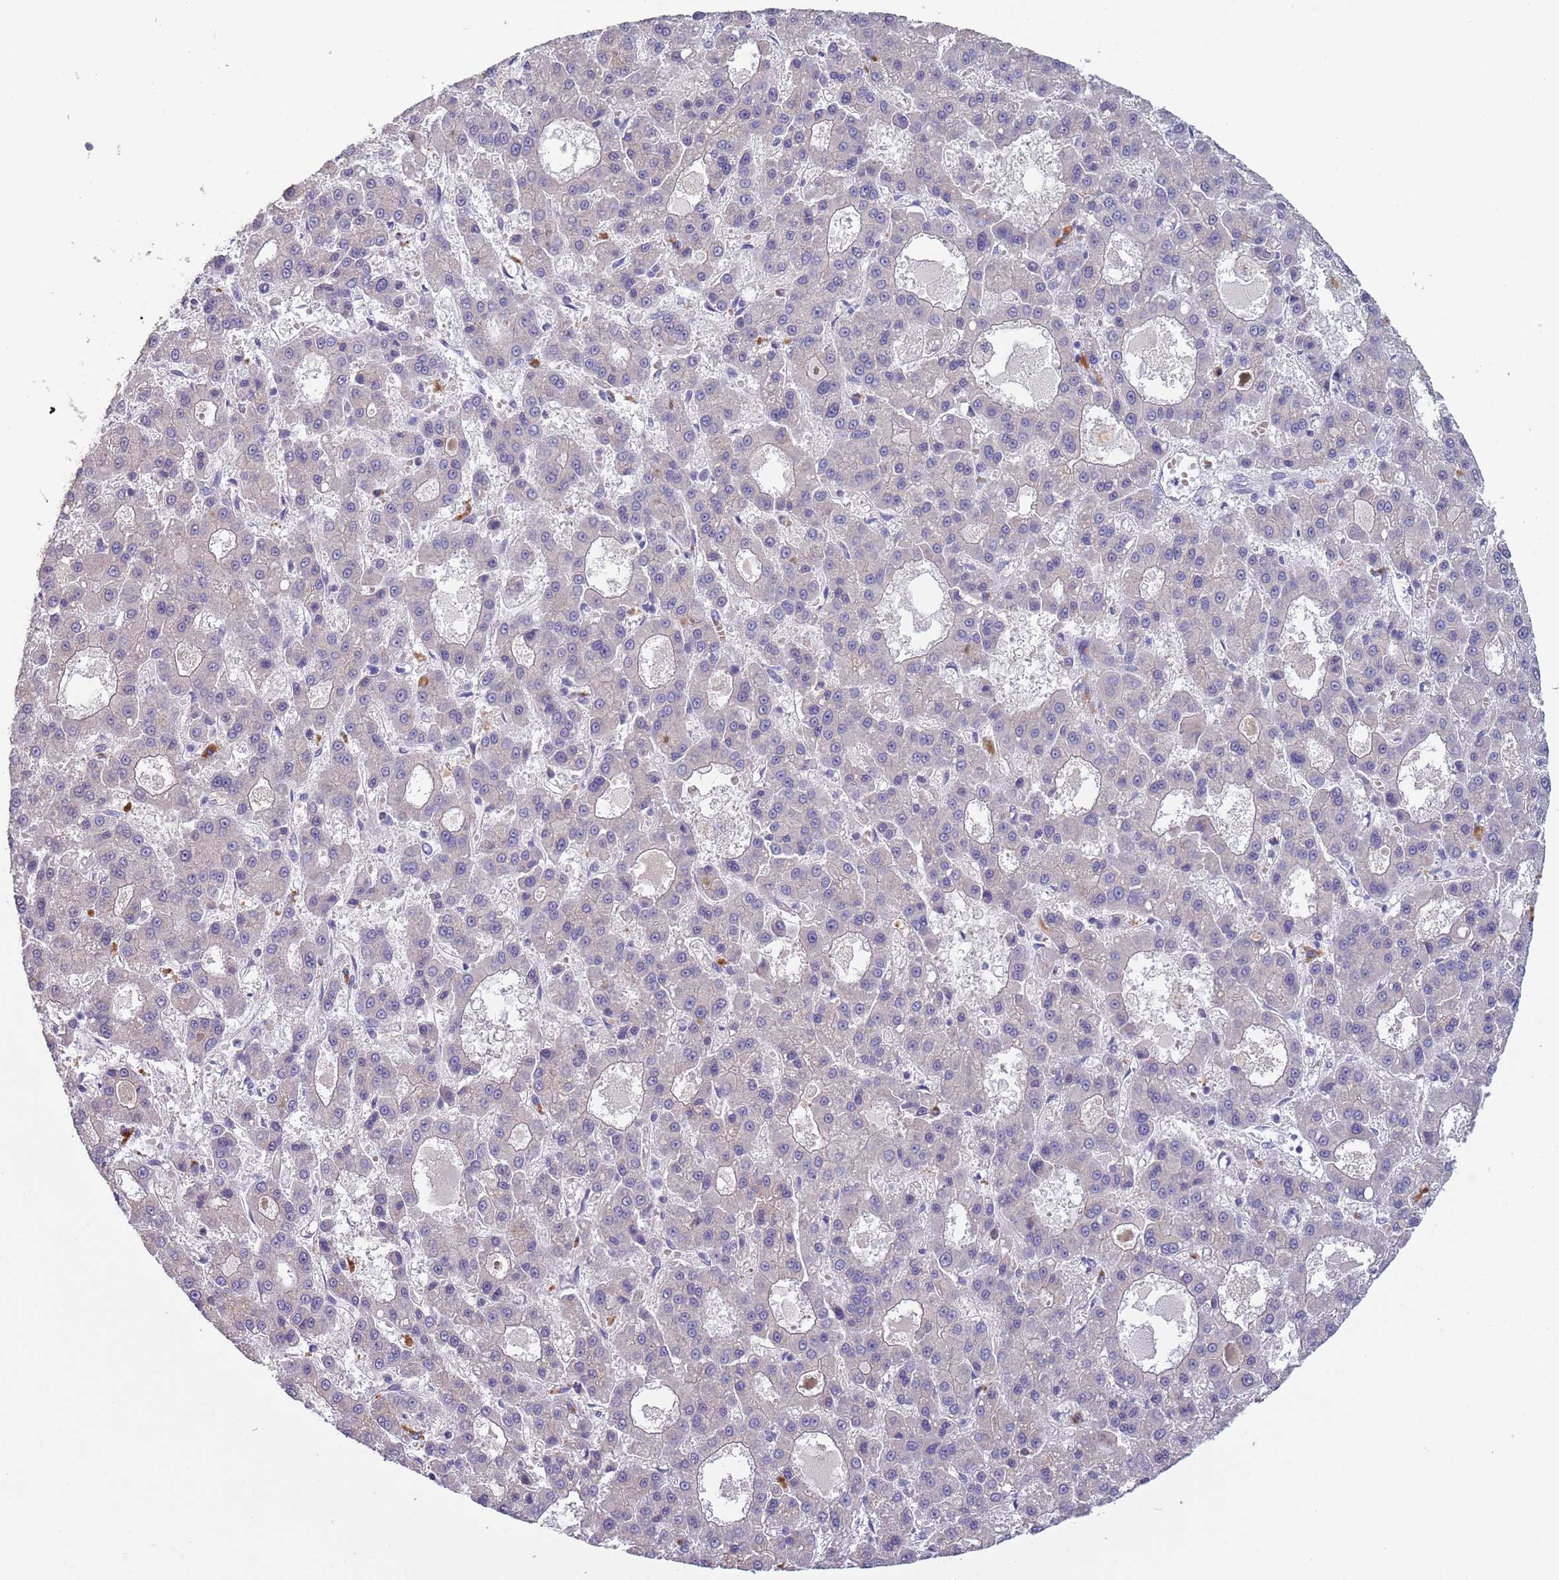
{"staining": {"intensity": "negative", "quantity": "none", "location": "none"}, "tissue": "liver cancer", "cell_type": "Tumor cells", "image_type": "cancer", "snomed": [{"axis": "morphology", "description": "Carcinoma, Hepatocellular, NOS"}, {"axis": "topography", "description": "Liver"}], "caption": "Immunohistochemical staining of human hepatocellular carcinoma (liver) displays no significant positivity in tumor cells.", "gene": "MAN1C1", "patient": {"sex": "male", "age": 70}}